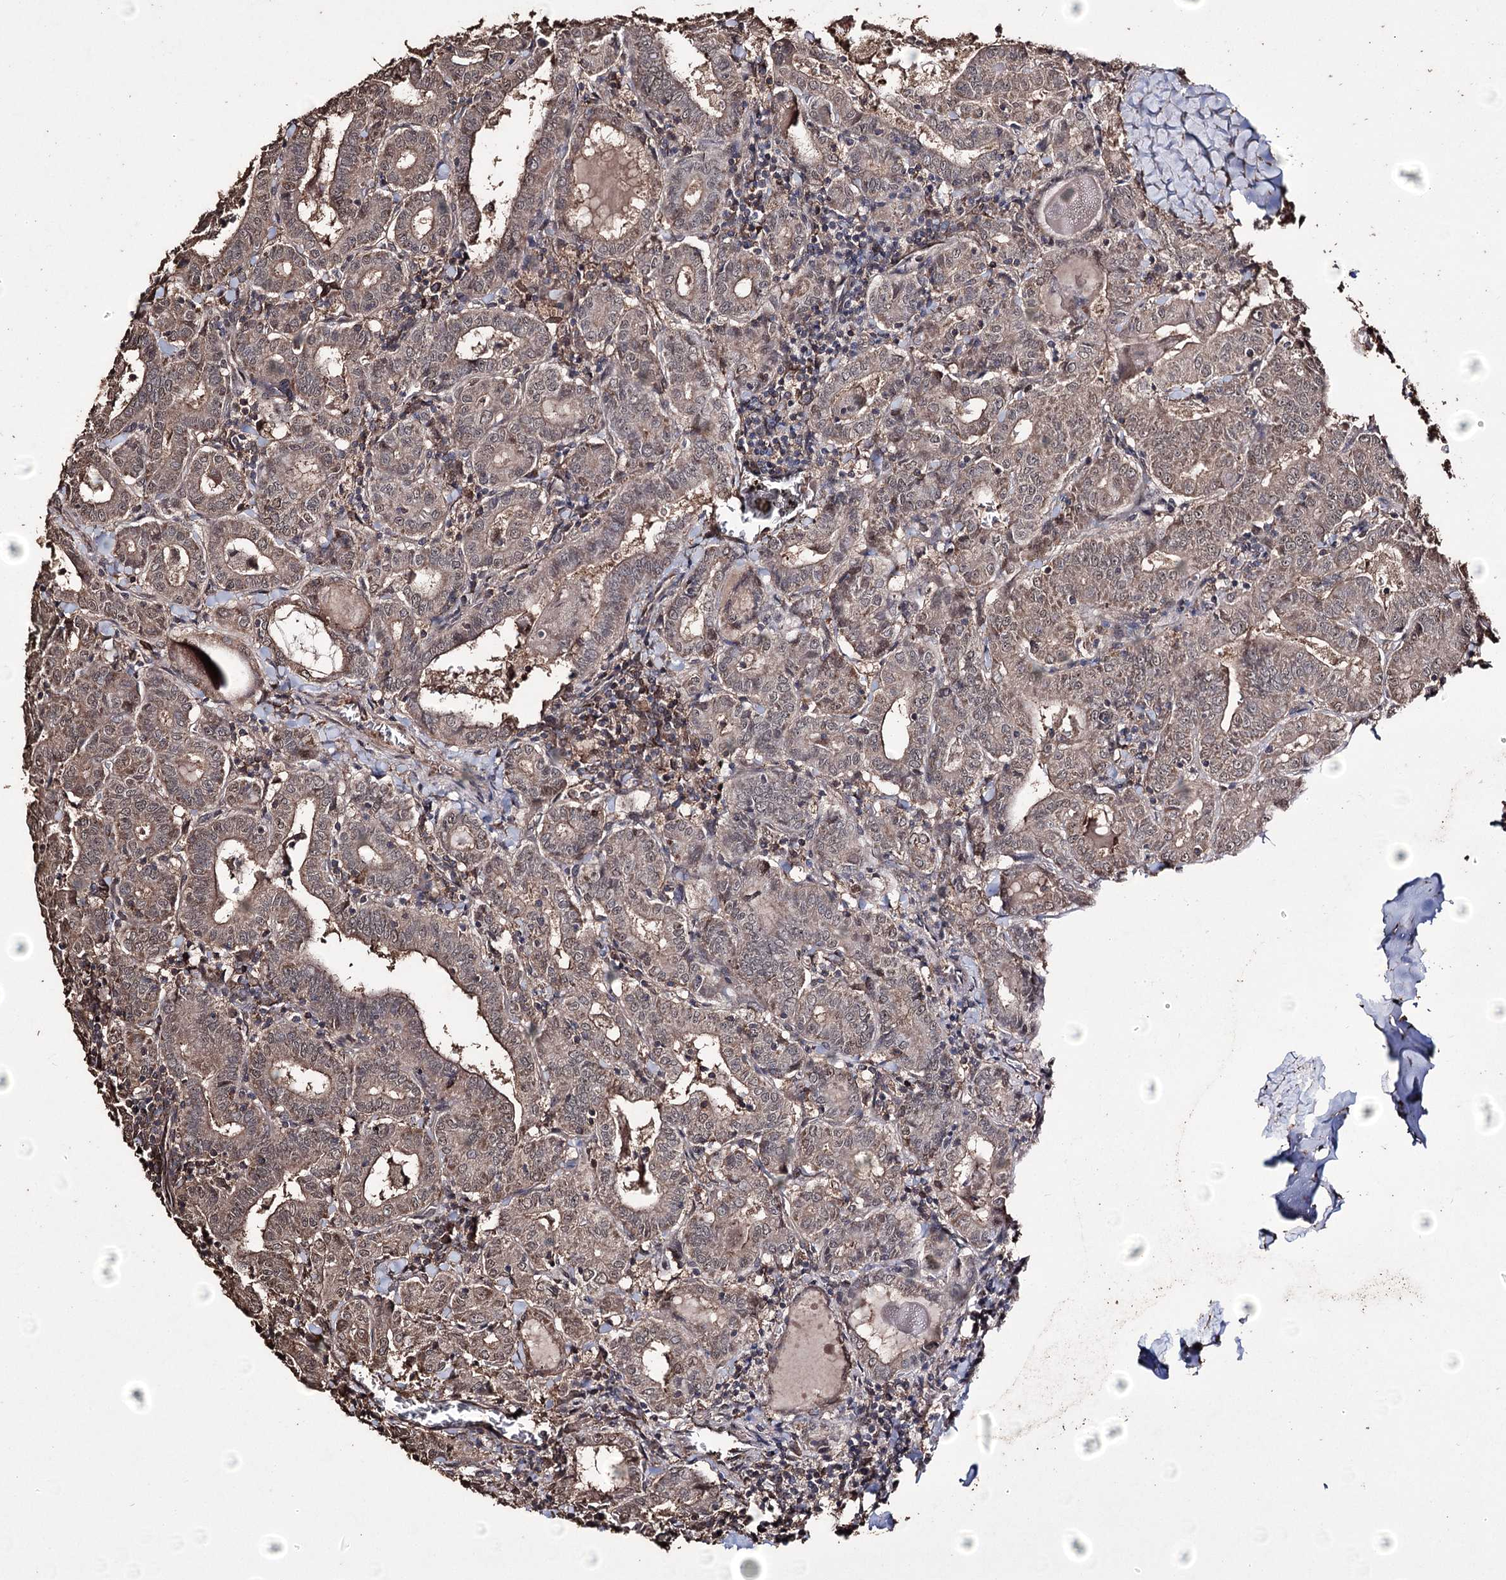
{"staining": {"intensity": "weak", "quantity": "25%-75%", "location": "cytoplasmic/membranous"}, "tissue": "thyroid cancer", "cell_type": "Tumor cells", "image_type": "cancer", "snomed": [{"axis": "morphology", "description": "Papillary adenocarcinoma, NOS"}, {"axis": "topography", "description": "Thyroid gland"}], "caption": "IHC image of neoplastic tissue: human papillary adenocarcinoma (thyroid) stained using immunohistochemistry shows low levels of weak protein expression localized specifically in the cytoplasmic/membranous of tumor cells, appearing as a cytoplasmic/membranous brown color.", "gene": "ZNF662", "patient": {"sex": "female", "age": 72}}